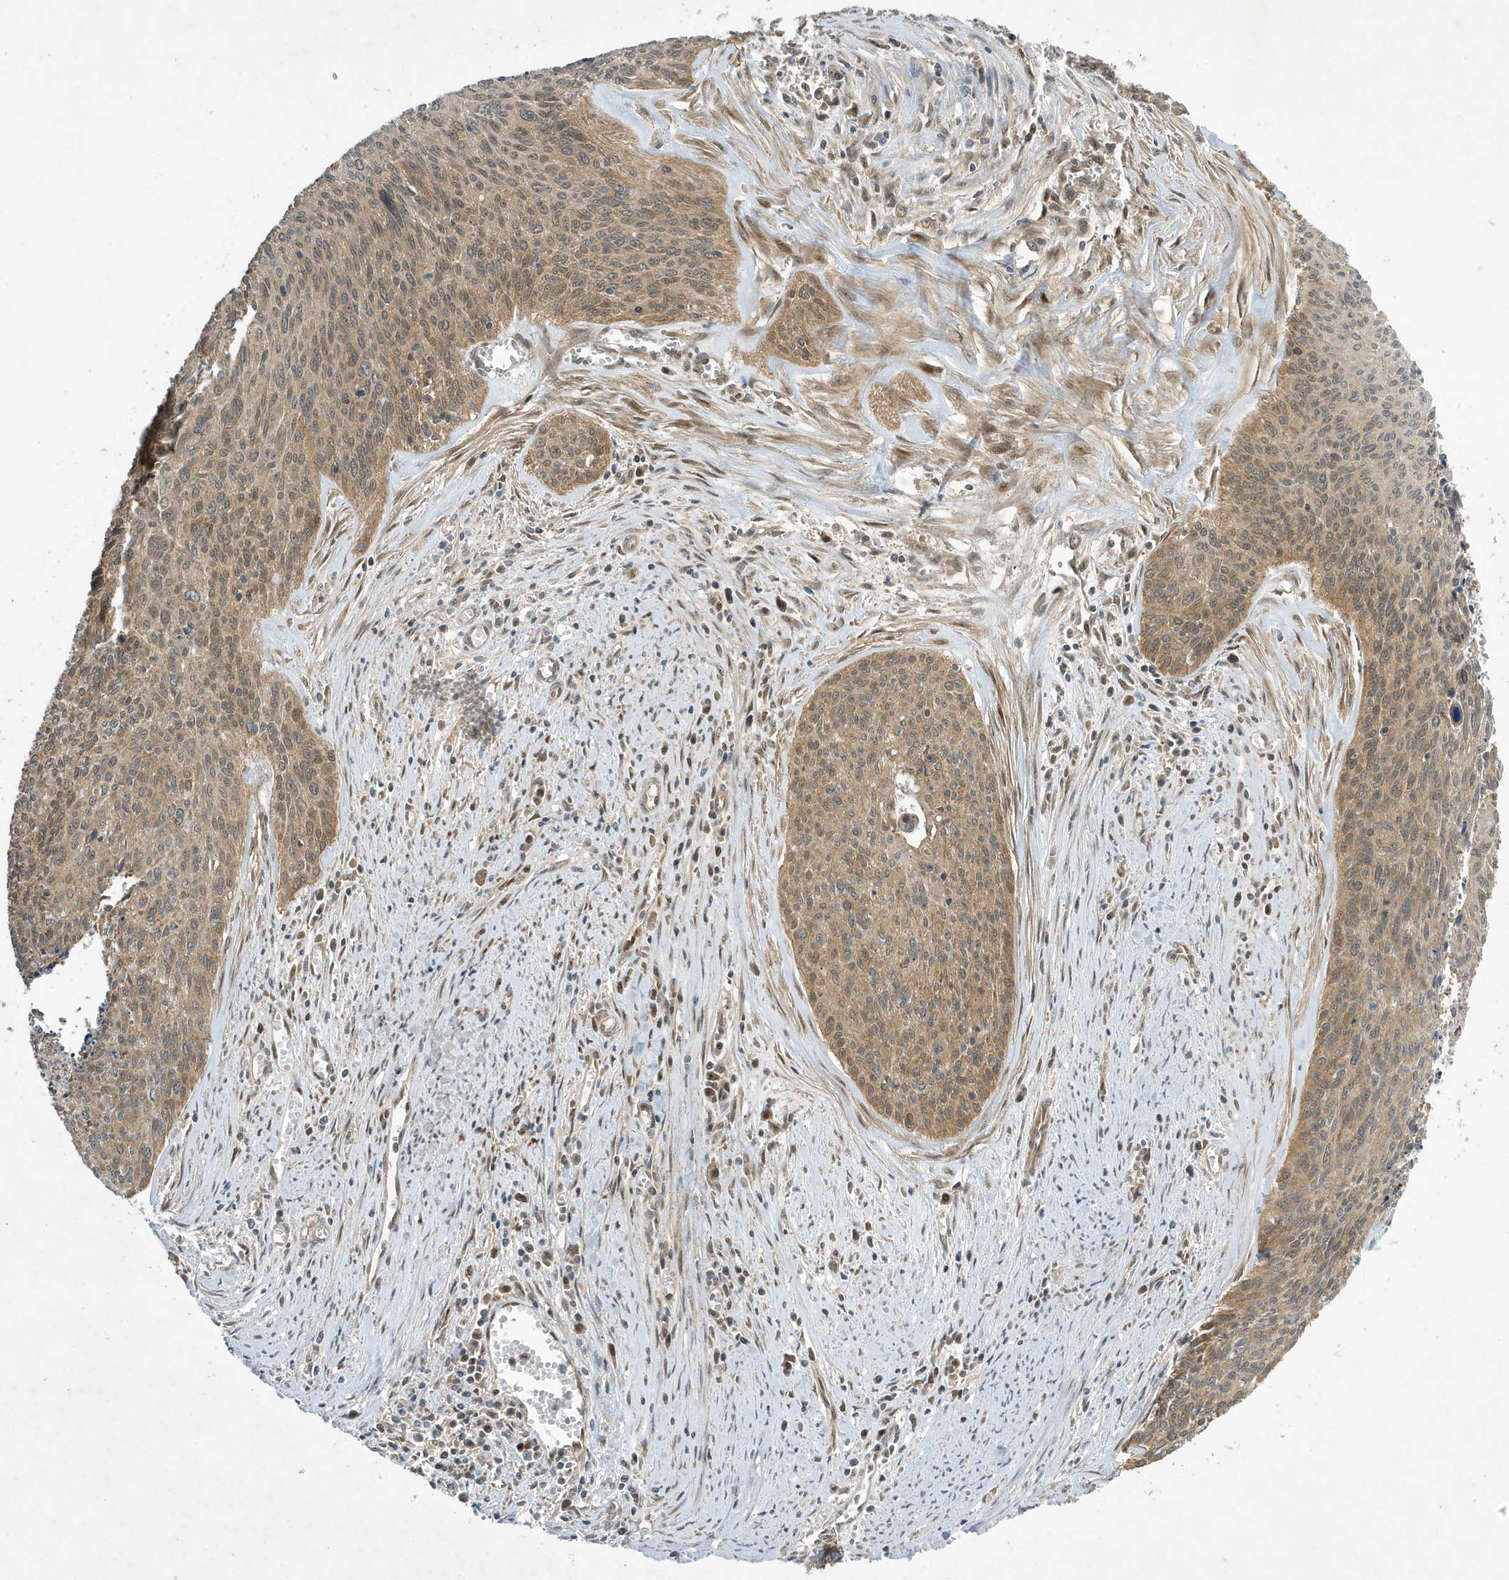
{"staining": {"intensity": "weak", "quantity": ">75%", "location": "cytoplasmic/membranous"}, "tissue": "cervical cancer", "cell_type": "Tumor cells", "image_type": "cancer", "snomed": [{"axis": "morphology", "description": "Squamous cell carcinoma, NOS"}, {"axis": "topography", "description": "Cervix"}], "caption": "Immunohistochemistry (IHC) photomicrograph of cervical squamous cell carcinoma stained for a protein (brown), which reveals low levels of weak cytoplasmic/membranous expression in approximately >75% of tumor cells.", "gene": "NCOA7", "patient": {"sex": "female", "age": 55}}